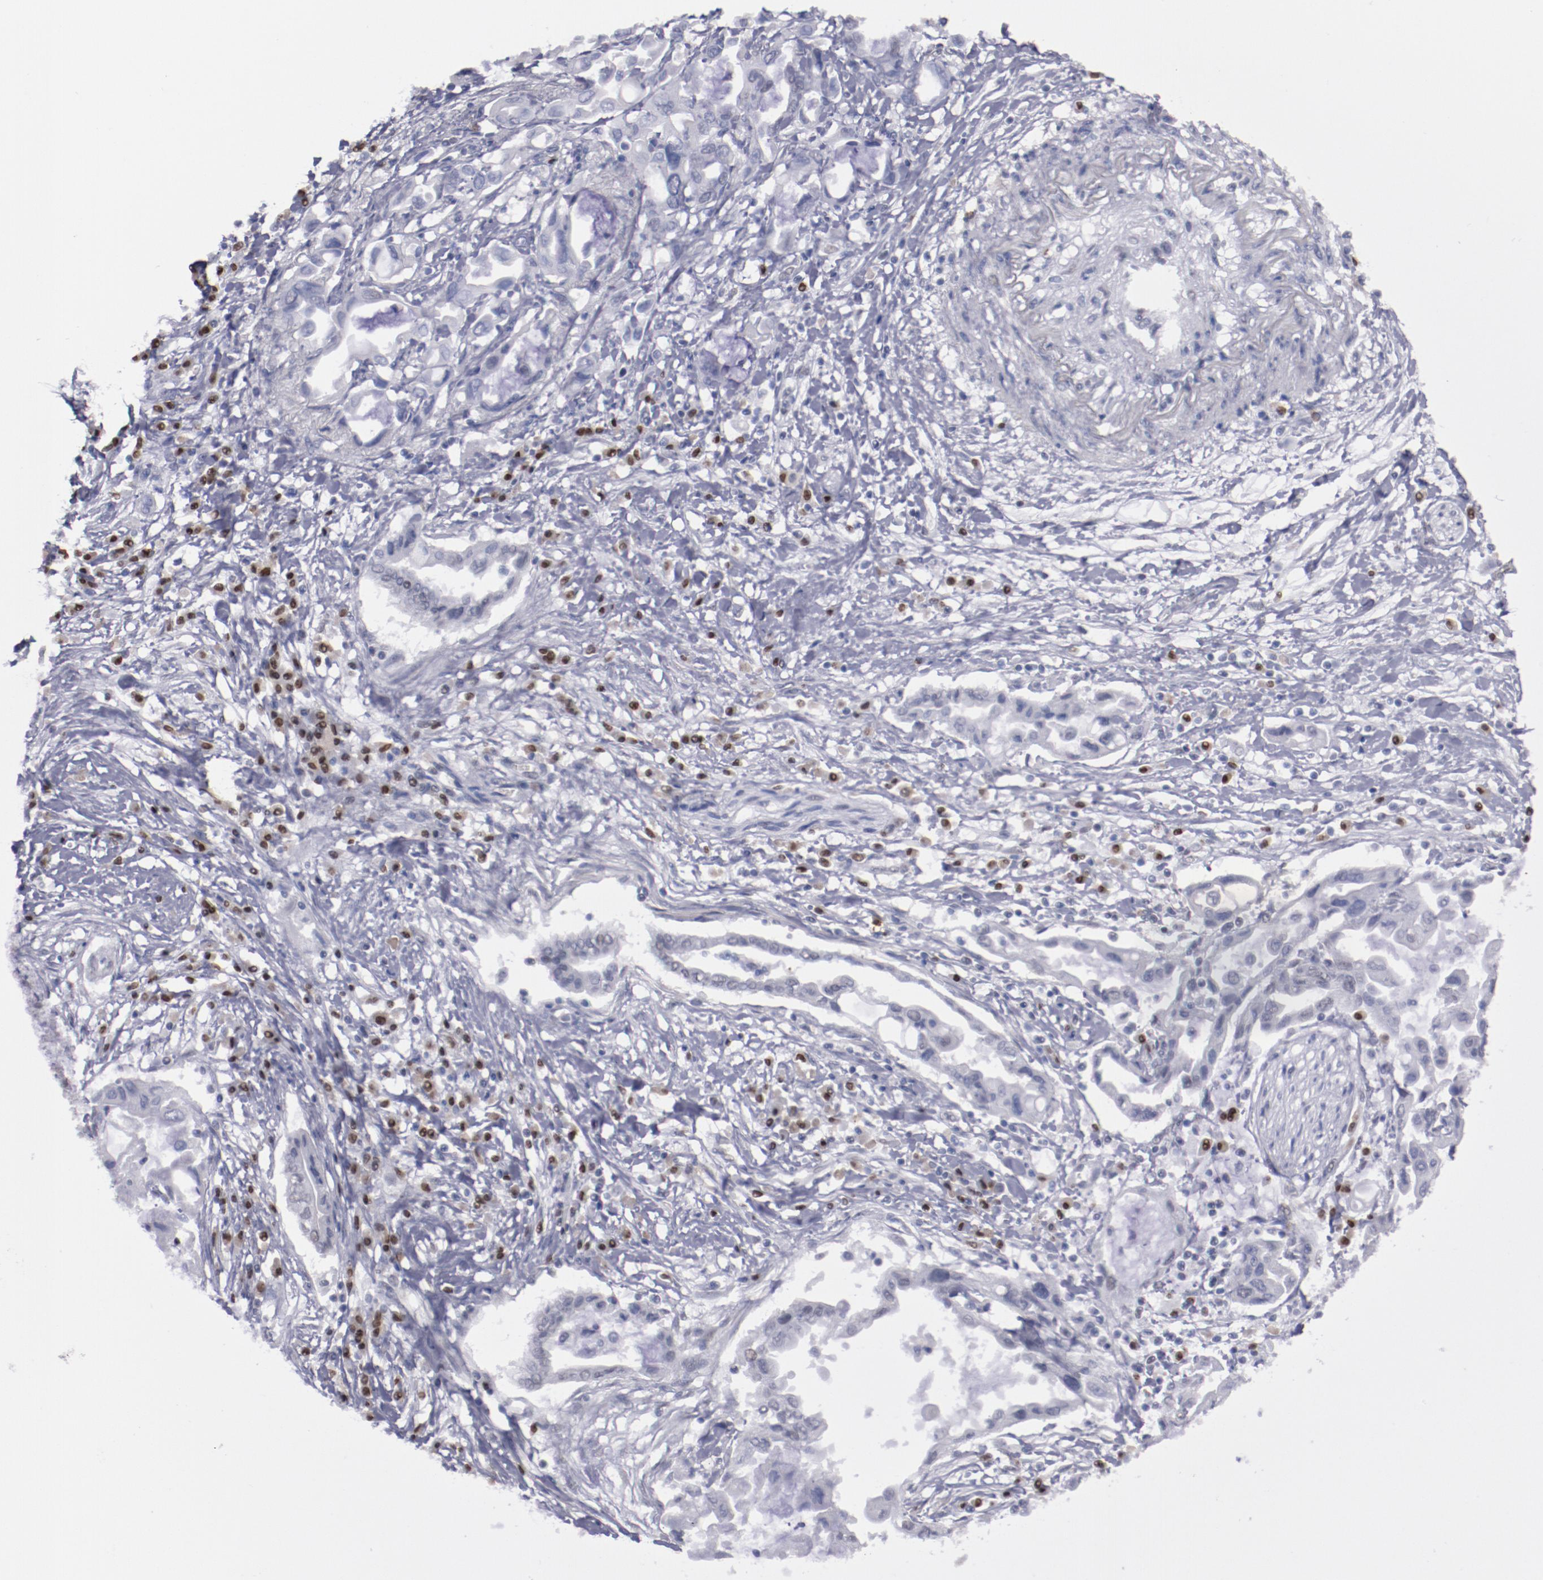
{"staining": {"intensity": "negative", "quantity": "none", "location": "none"}, "tissue": "pancreatic cancer", "cell_type": "Tumor cells", "image_type": "cancer", "snomed": [{"axis": "morphology", "description": "Adenocarcinoma, NOS"}, {"axis": "topography", "description": "Pancreas"}], "caption": "Protein analysis of pancreatic adenocarcinoma demonstrates no significant expression in tumor cells.", "gene": "IRF4", "patient": {"sex": "female", "age": 57}}